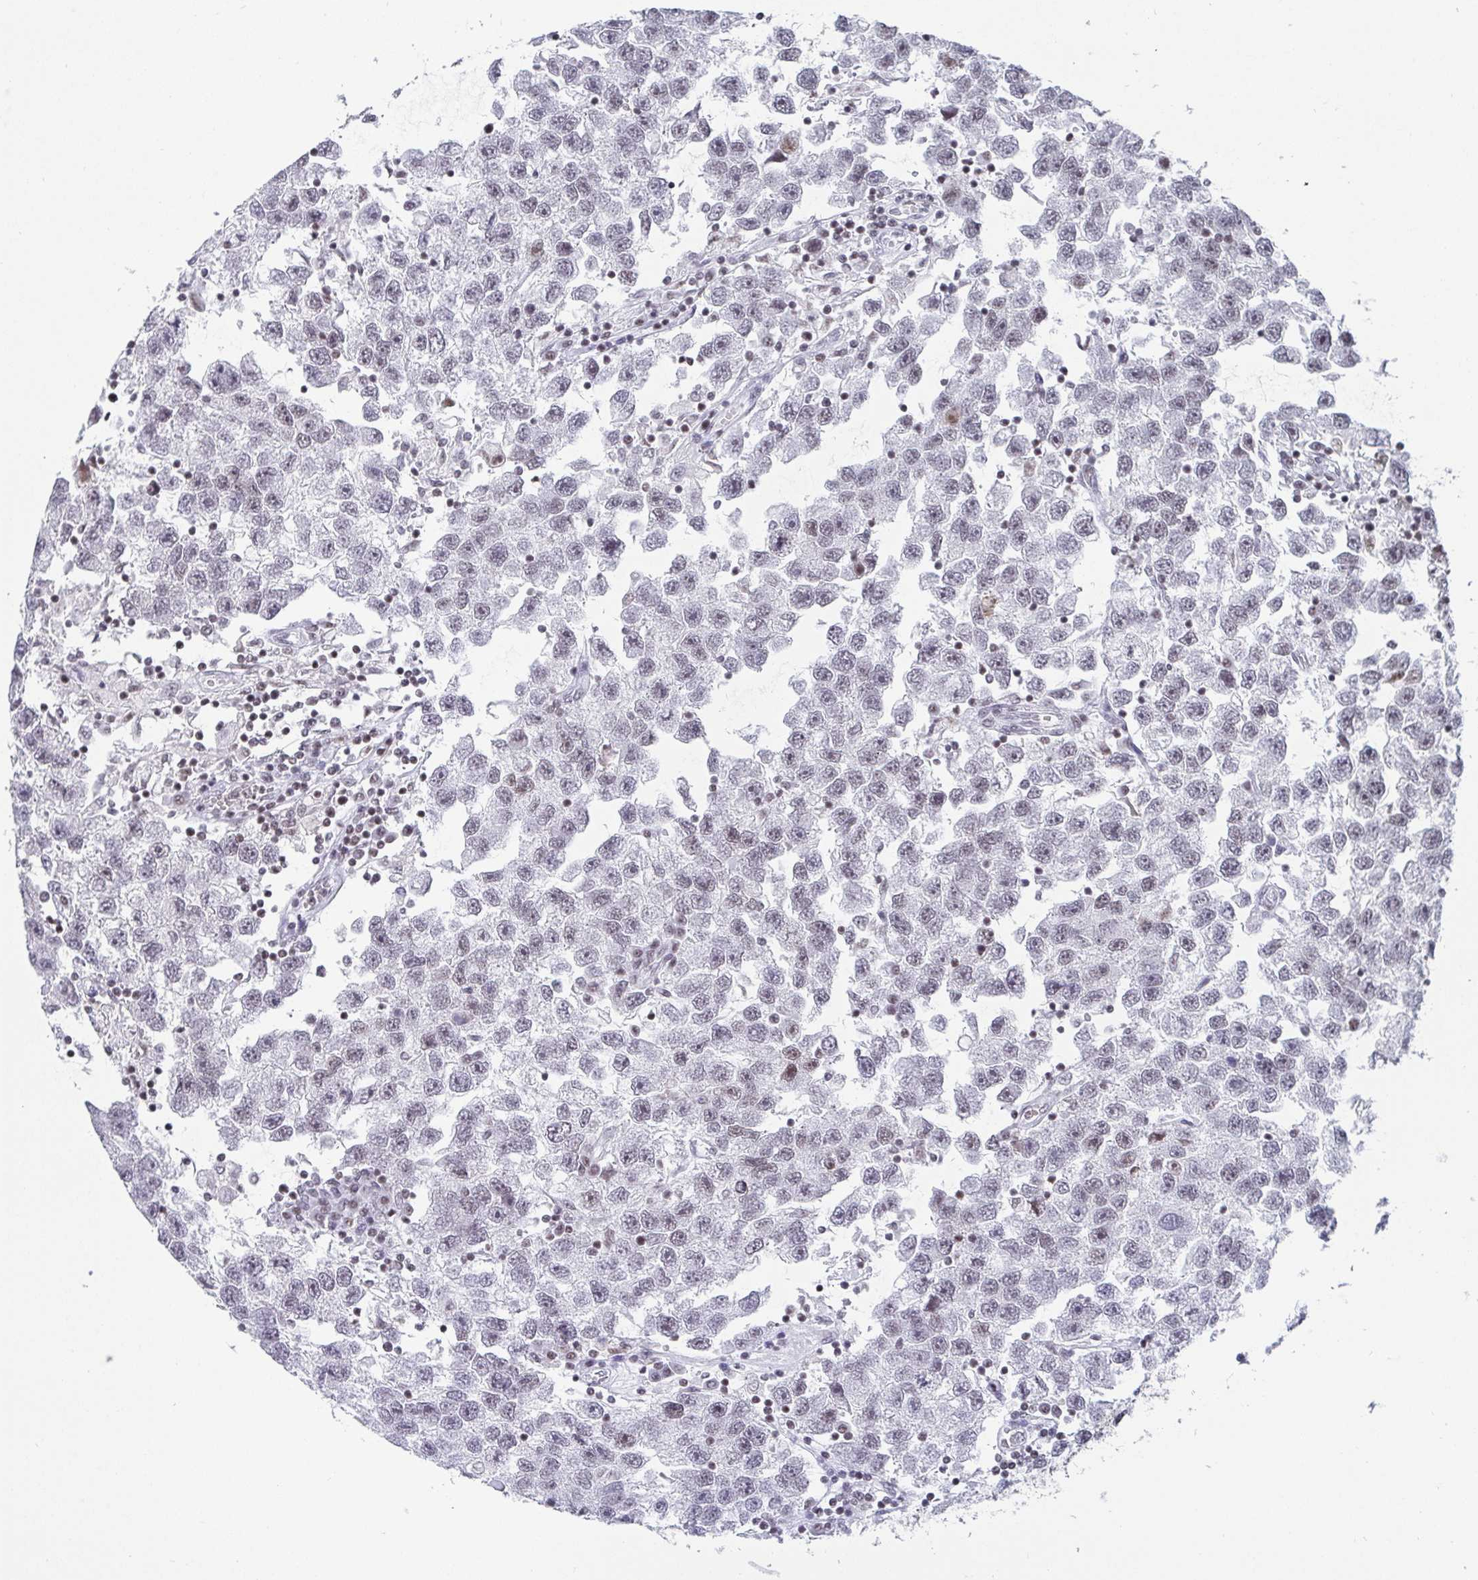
{"staining": {"intensity": "weak", "quantity": "<25%", "location": "nuclear"}, "tissue": "testis cancer", "cell_type": "Tumor cells", "image_type": "cancer", "snomed": [{"axis": "morphology", "description": "Seminoma, NOS"}, {"axis": "topography", "description": "Testis"}], "caption": "Immunohistochemical staining of human testis cancer demonstrates no significant positivity in tumor cells.", "gene": "CTCF", "patient": {"sex": "male", "age": 26}}